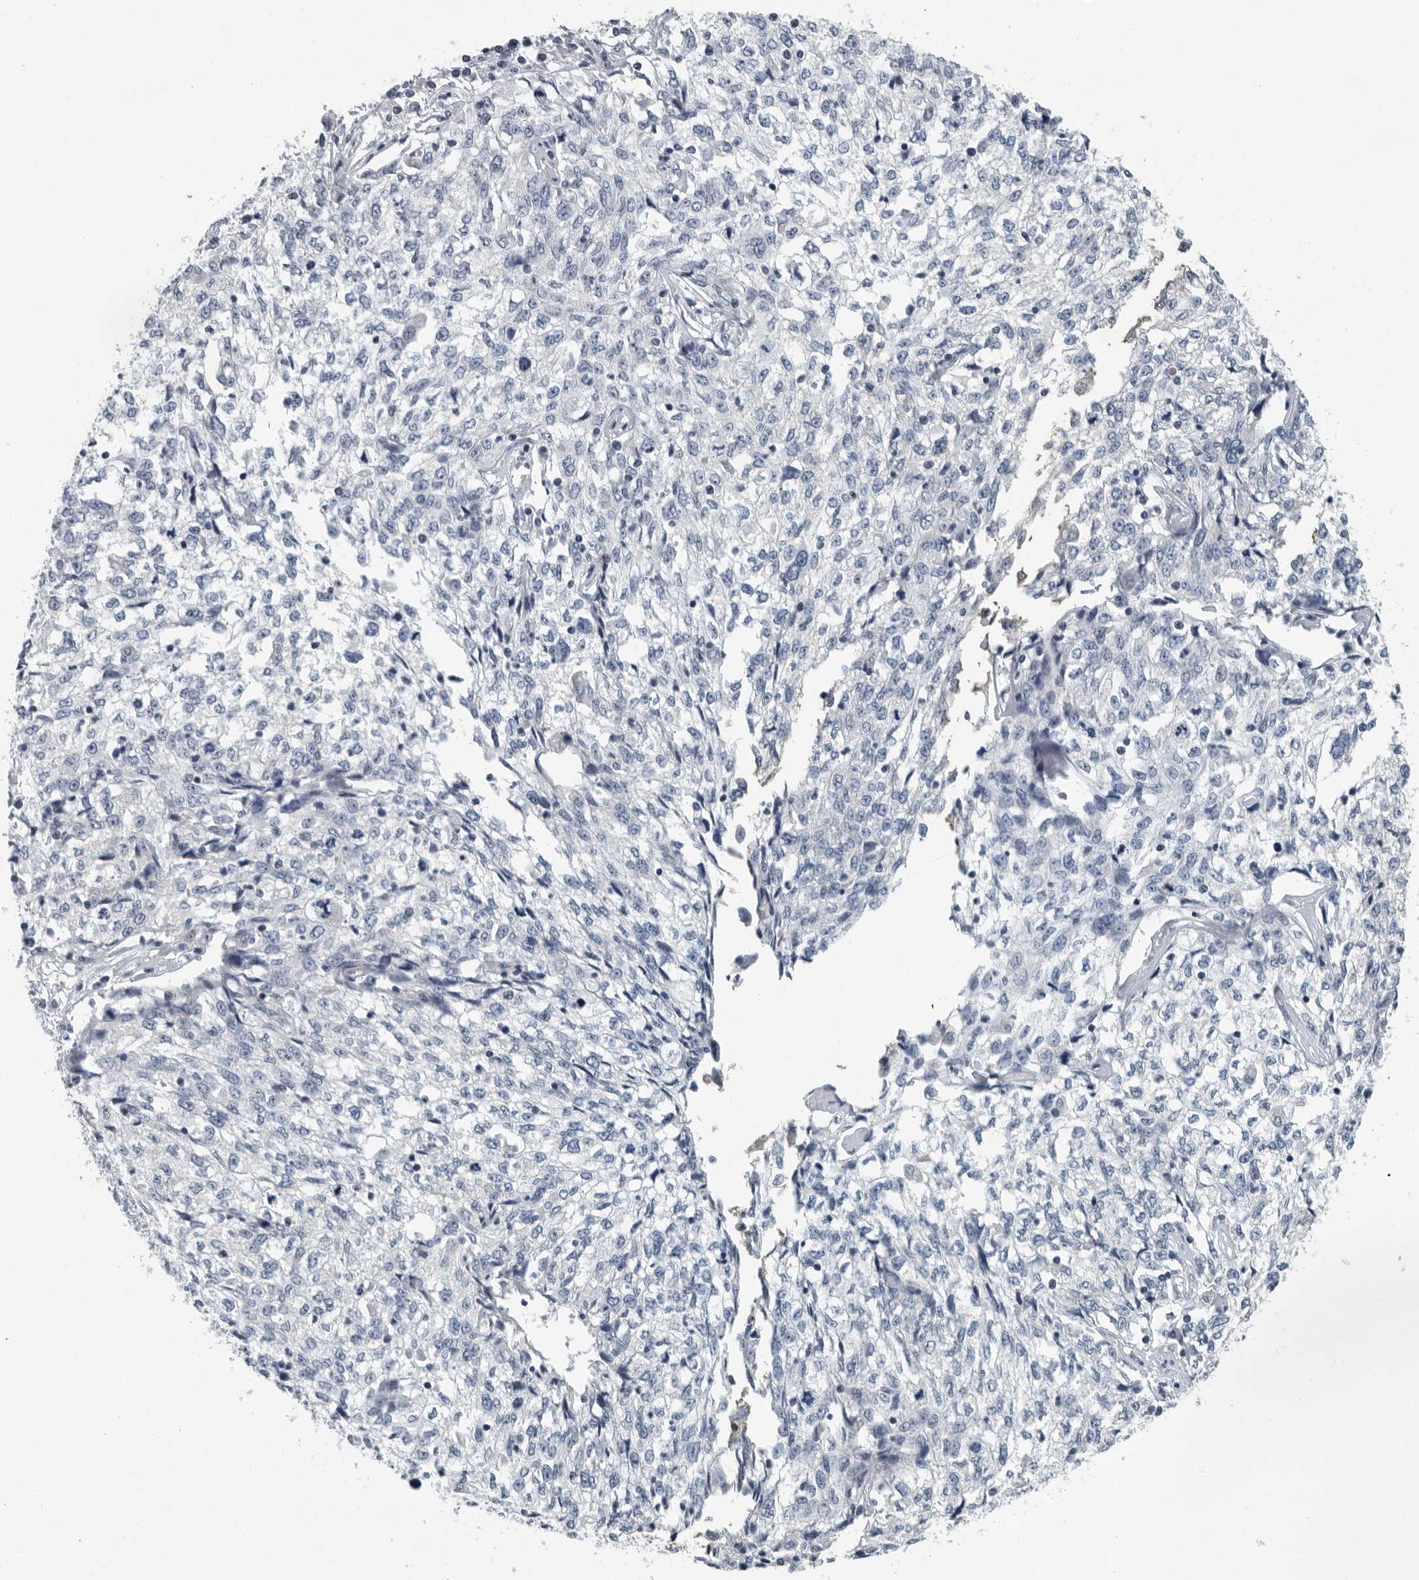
{"staining": {"intensity": "negative", "quantity": "none", "location": "none"}, "tissue": "cervical cancer", "cell_type": "Tumor cells", "image_type": "cancer", "snomed": [{"axis": "morphology", "description": "Squamous cell carcinoma, NOS"}, {"axis": "topography", "description": "Cervix"}], "caption": "Tumor cells are negative for protein expression in human squamous cell carcinoma (cervical).", "gene": "MPP3", "patient": {"sex": "female", "age": 57}}